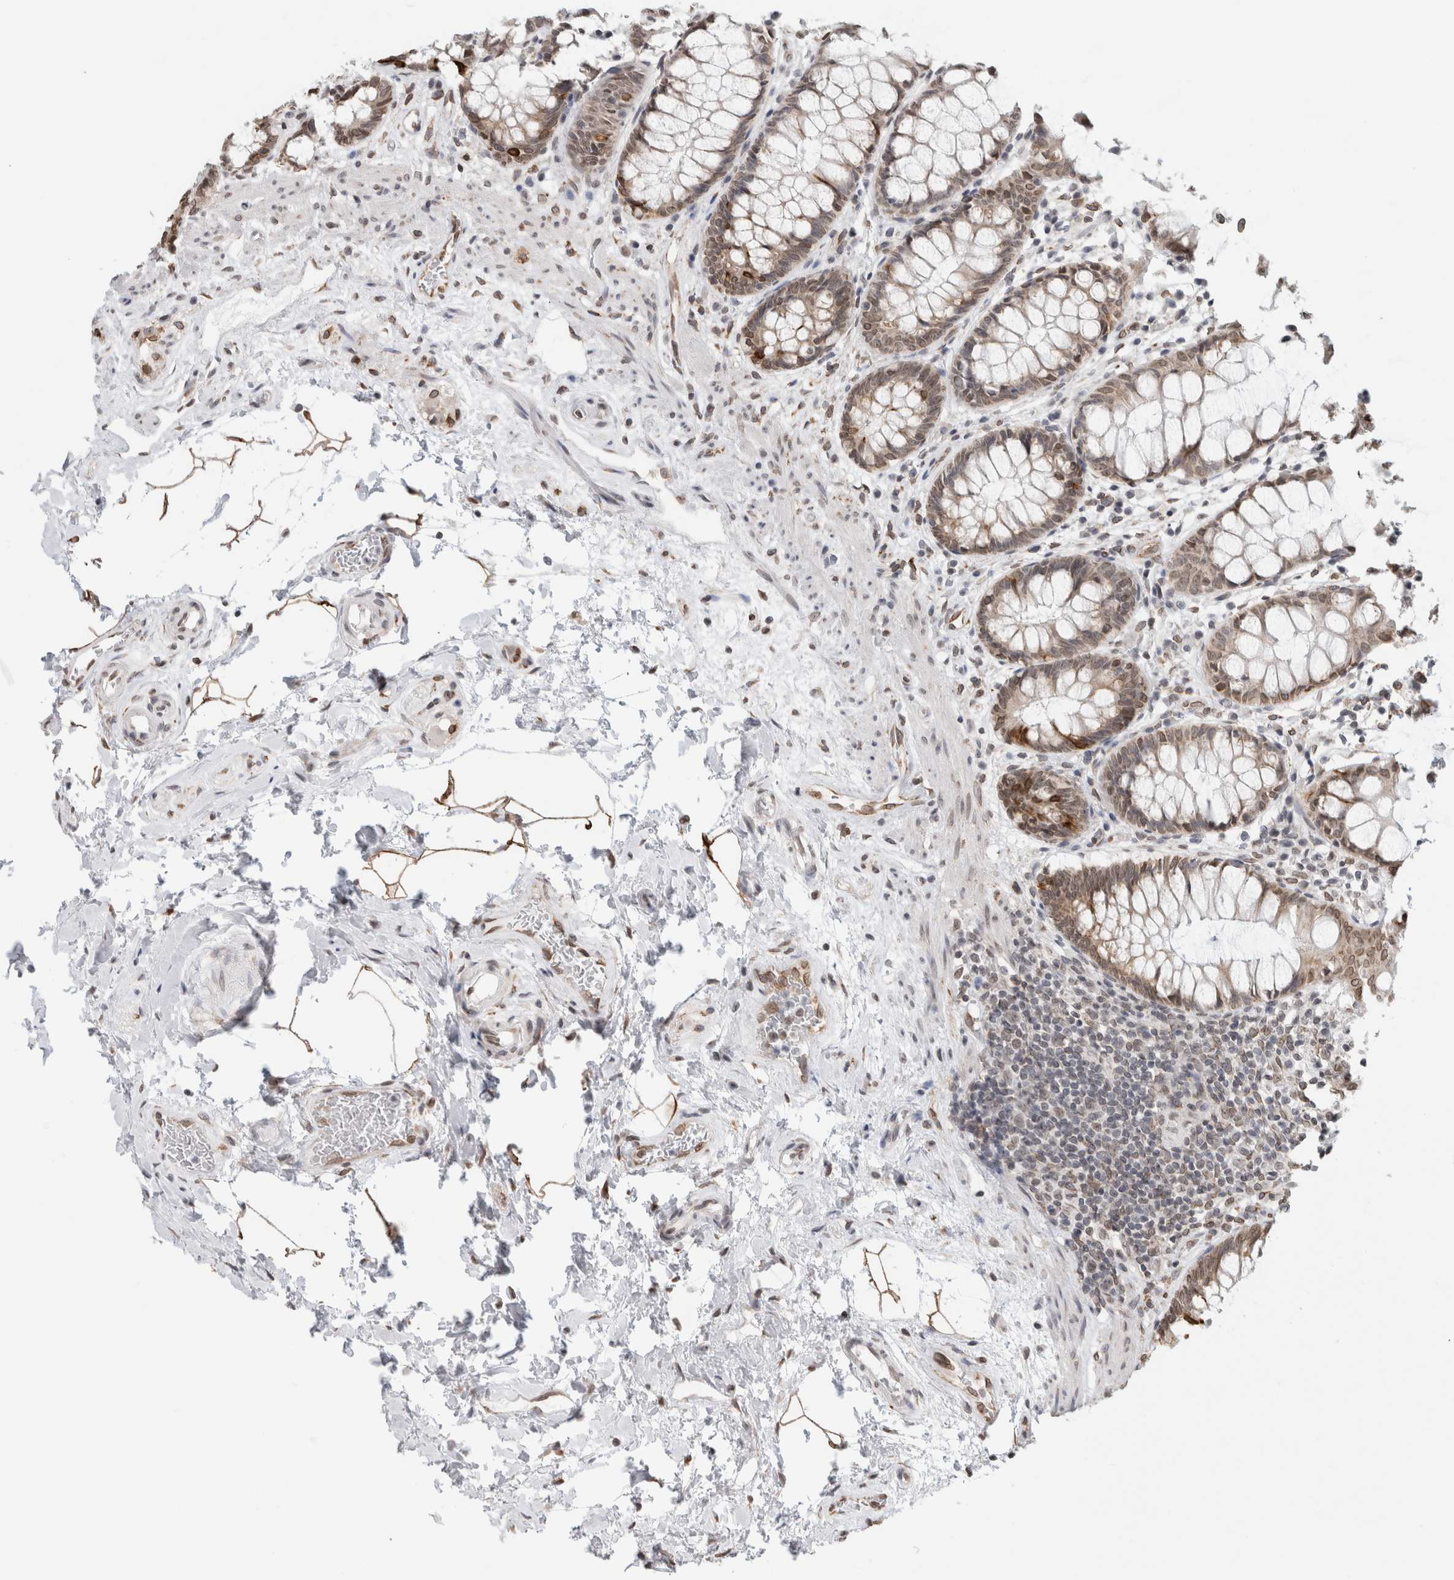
{"staining": {"intensity": "moderate", "quantity": ">75%", "location": "cytoplasmic/membranous,nuclear"}, "tissue": "rectum", "cell_type": "Glandular cells", "image_type": "normal", "snomed": [{"axis": "morphology", "description": "Normal tissue, NOS"}, {"axis": "topography", "description": "Rectum"}], "caption": "Glandular cells demonstrate medium levels of moderate cytoplasmic/membranous,nuclear expression in approximately >75% of cells in unremarkable rectum. The staining is performed using DAB brown chromogen to label protein expression. The nuclei are counter-stained blue using hematoxylin.", "gene": "RBMX2", "patient": {"sex": "male", "age": 64}}